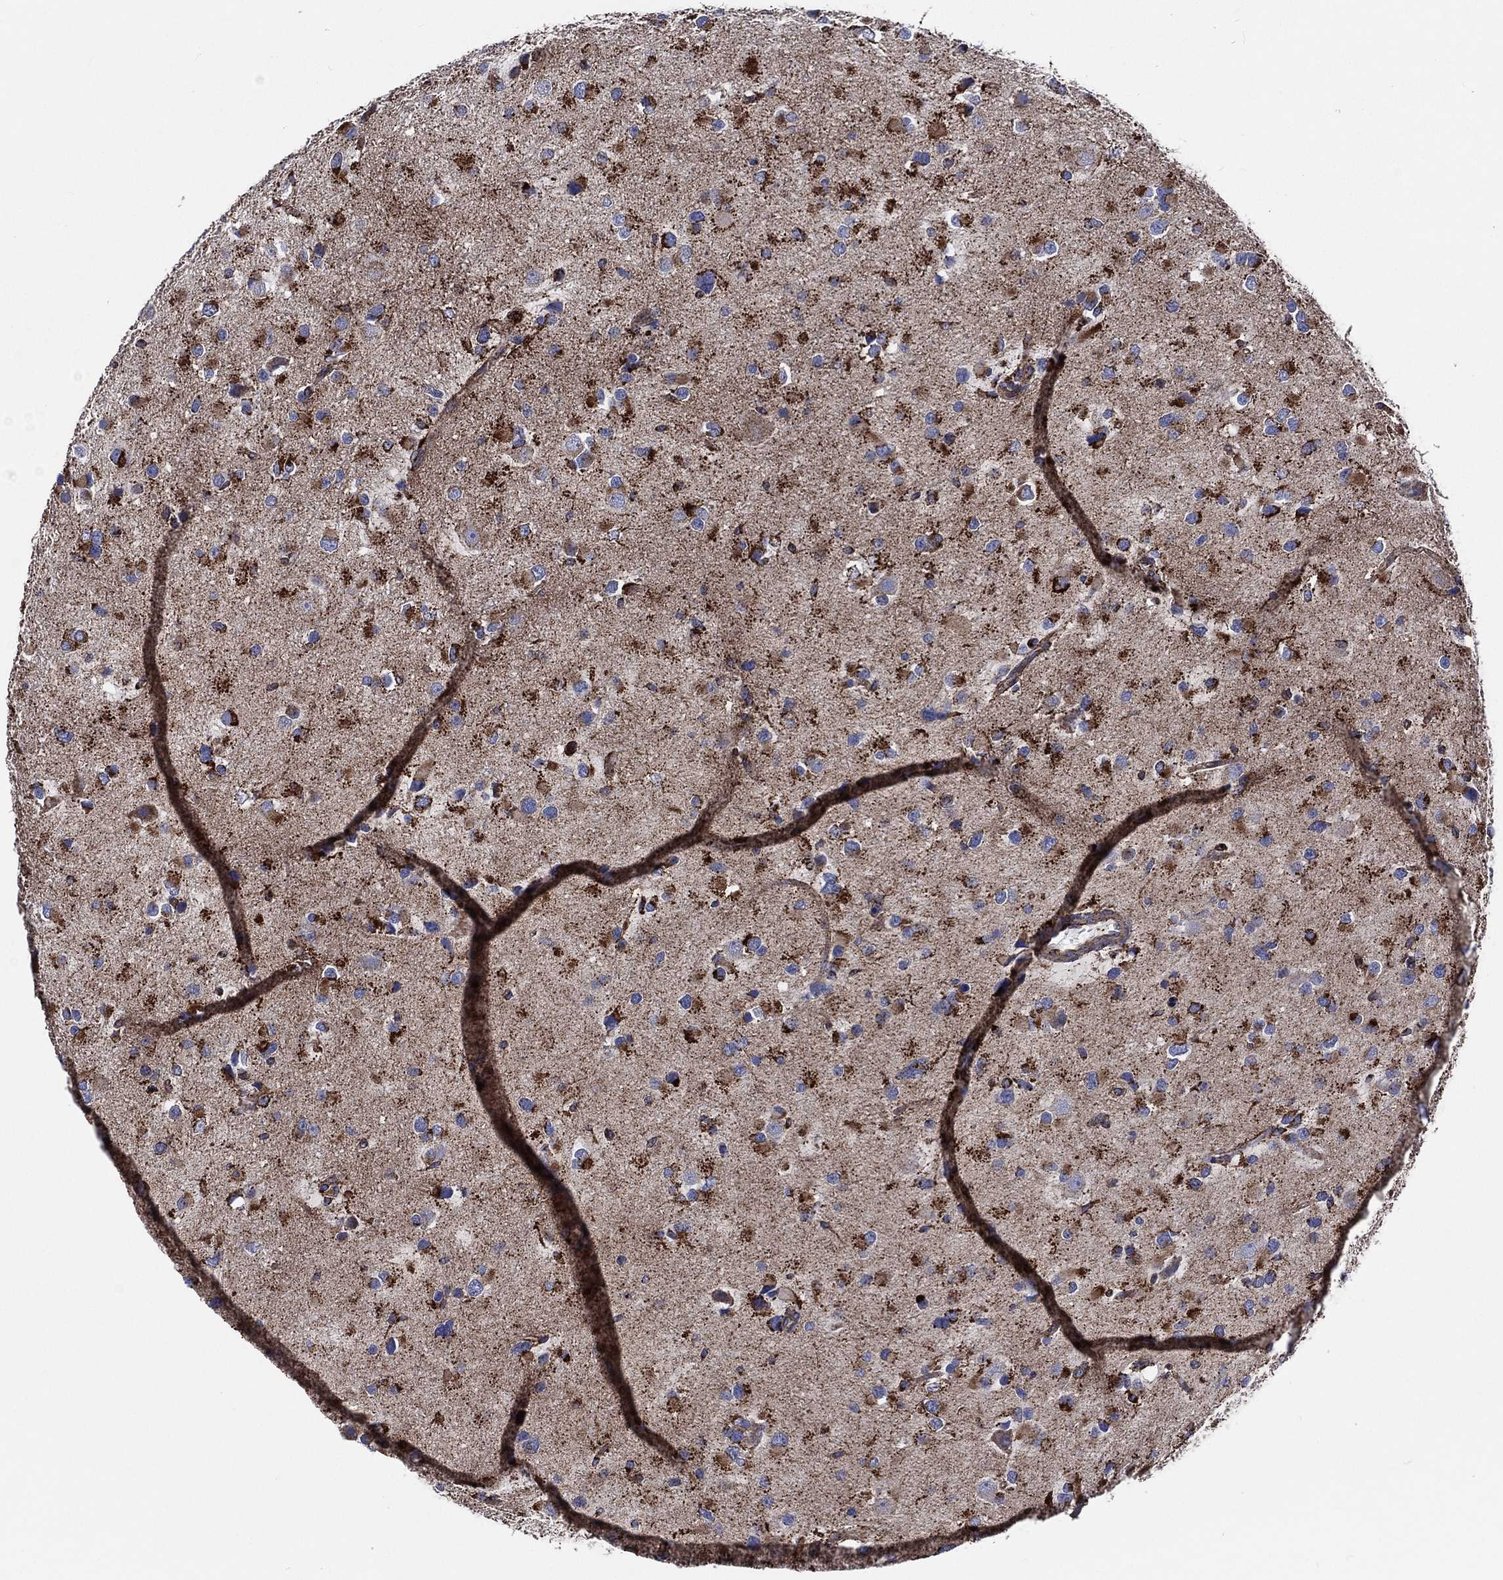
{"staining": {"intensity": "strong", "quantity": ">75%", "location": "cytoplasmic/membranous"}, "tissue": "glioma", "cell_type": "Tumor cells", "image_type": "cancer", "snomed": [{"axis": "morphology", "description": "Glioma, malignant, Low grade"}, {"axis": "topography", "description": "Brain"}], "caption": "Strong cytoplasmic/membranous staining for a protein is identified in about >75% of tumor cells of malignant glioma (low-grade) using immunohistochemistry (IHC).", "gene": "ANKRD37", "patient": {"sex": "female", "age": 32}}